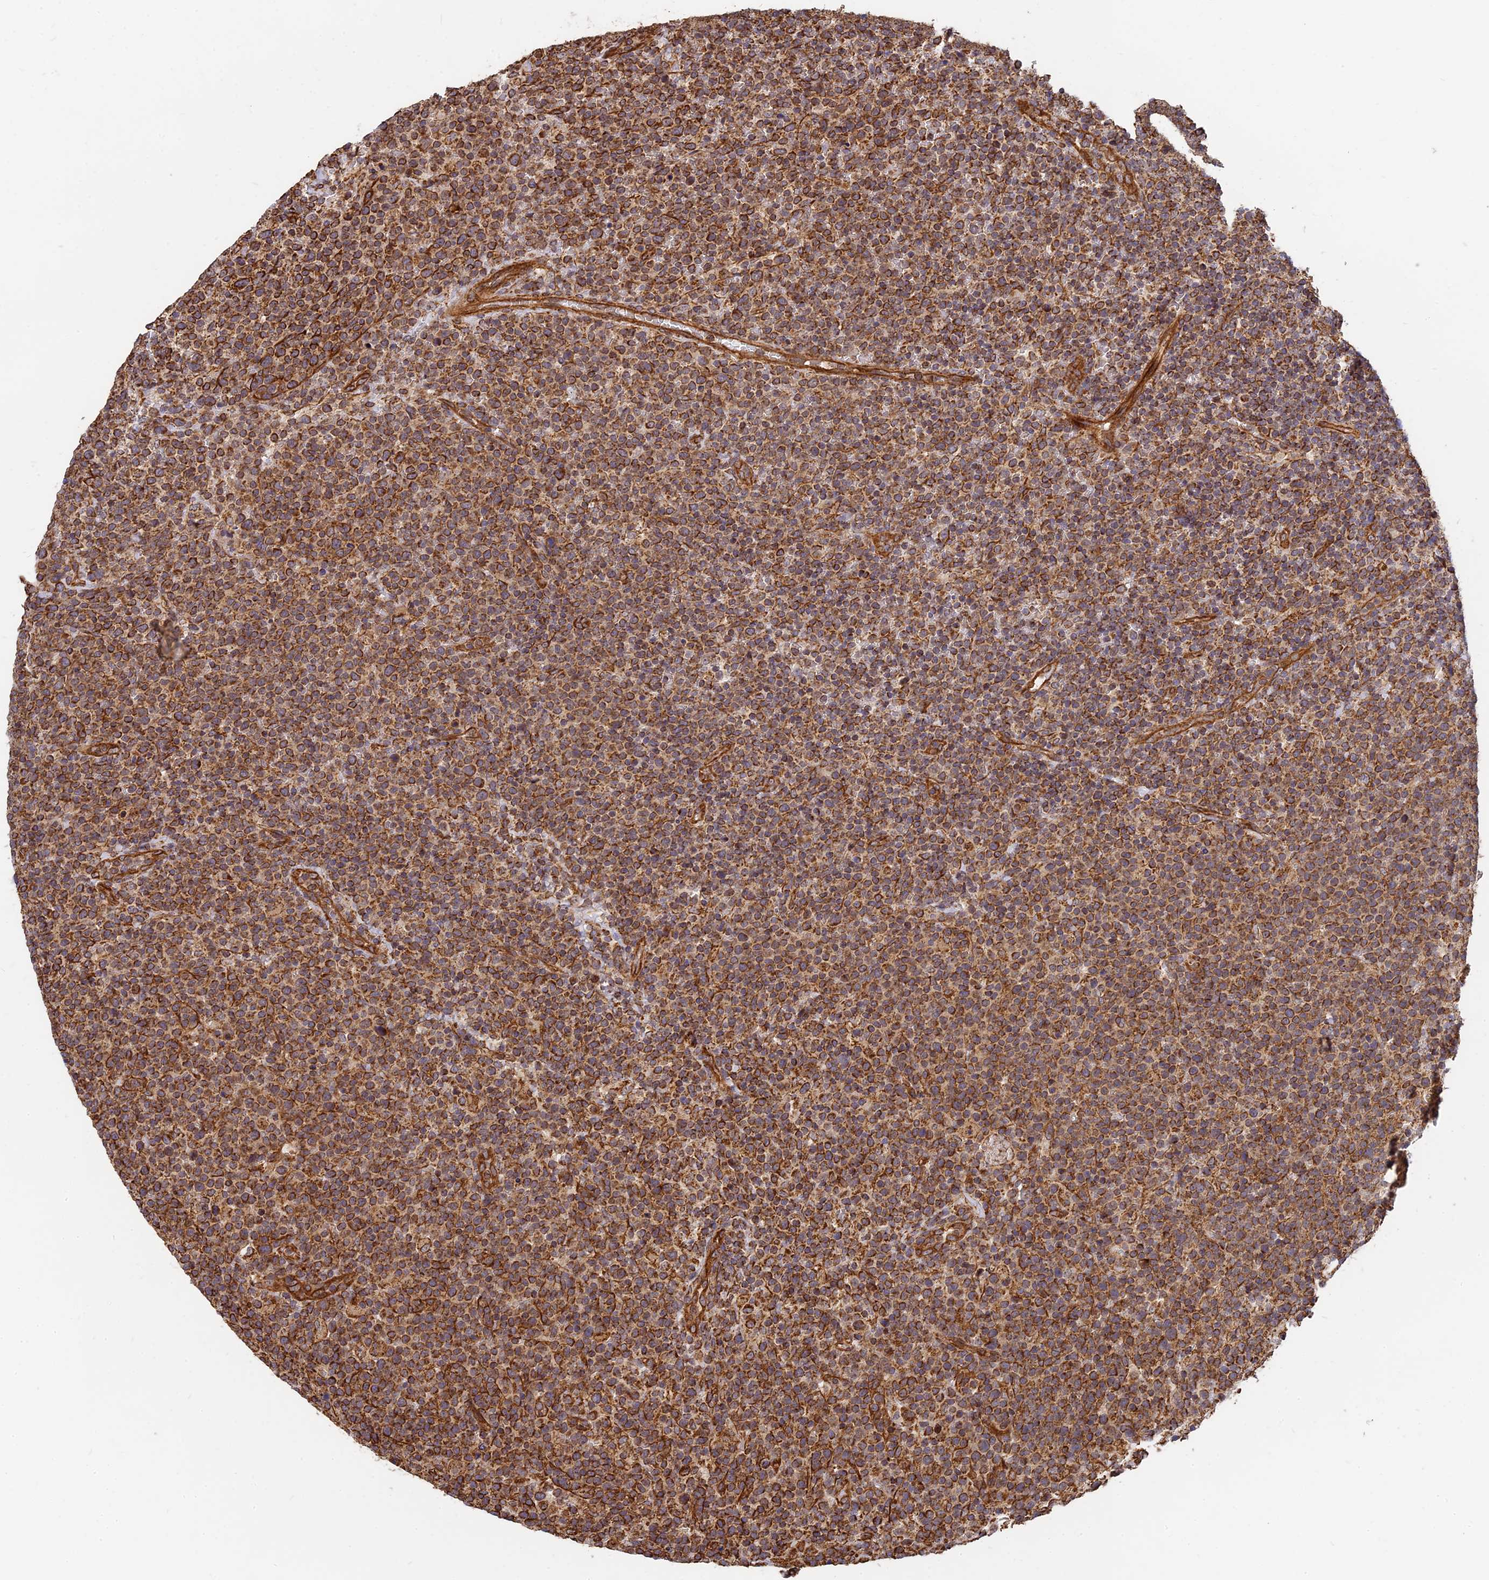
{"staining": {"intensity": "strong", "quantity": ">75%", "location": "cytoplasmic/membranous"}, "tissue": "lymphoma", "cell_type": "Tumor cells", "image_type": "cancer", "snomed": [{"axis": "morphology", "description": "Malignant lymphoma, non-Hodgkin's type, High grade"}, {"axis": "topography", "description": "Lymph node"}], "caption": "High-grade malignant lymphoma, non-Hodgkin's type stained for a protein (brown) reveals strong cytoplasmic/membranous positive positivity in approximately >75% of tumor cells.", "gene": "DSTYK", "patient": {"sex": "male", "age": 61}}